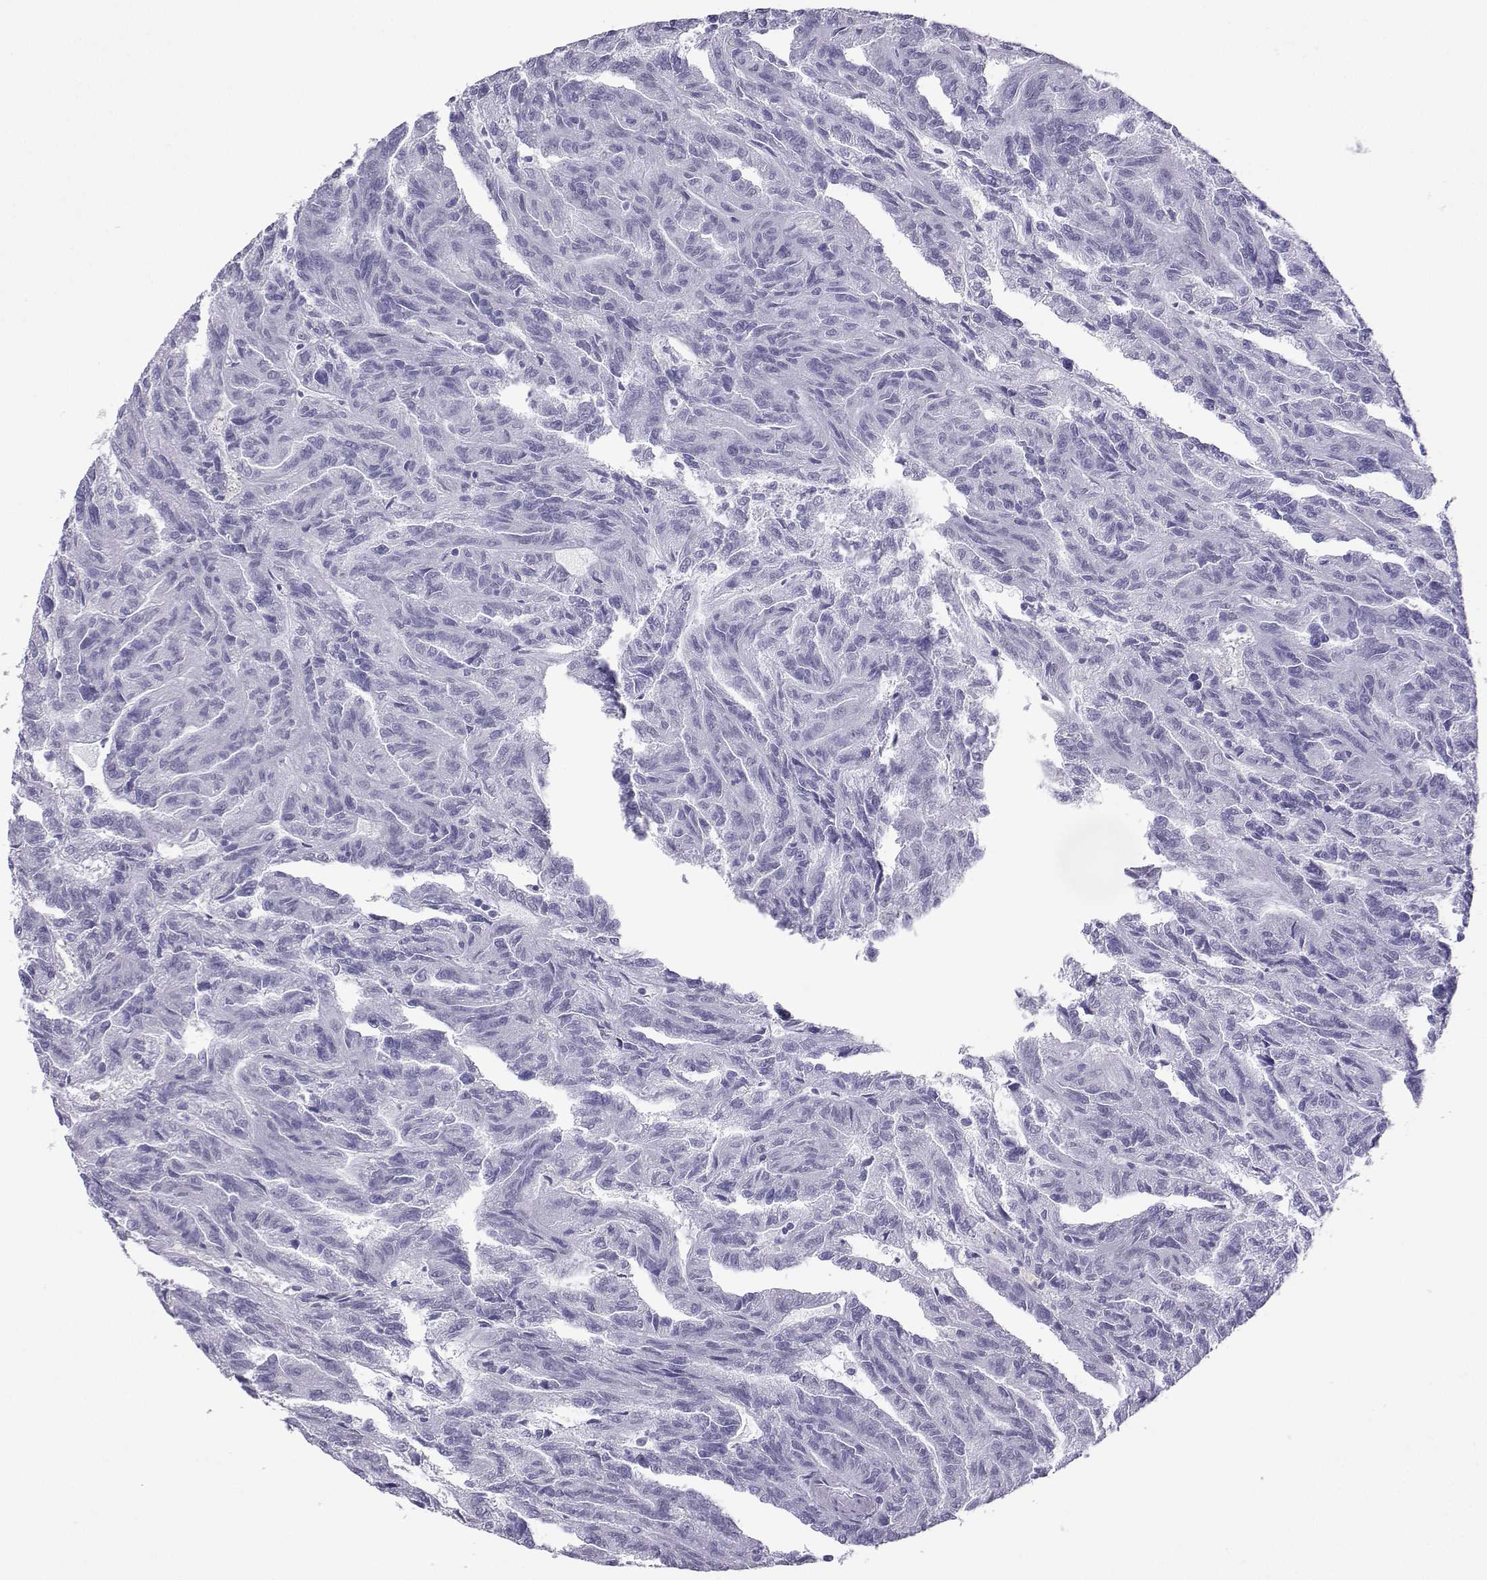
{"staining": {"intensity": "negative", "quantity": "none", "location": "none"}, "tissue": "renal cancer", "cell_type": "Tumor cells", "image_type": "cancer", "snomed": [{"axis": "morphology", "description": "Adenocarcinoma, NOS"}, {"axis": "topography", "description": "Kidney"}], "caption": "Protein analysis of renal cancer (adenocarcinoma) displays no significant positivity in tumor cells.", "gene": "LORICRIN", "patient": {"sex": "male", "age": 79}}